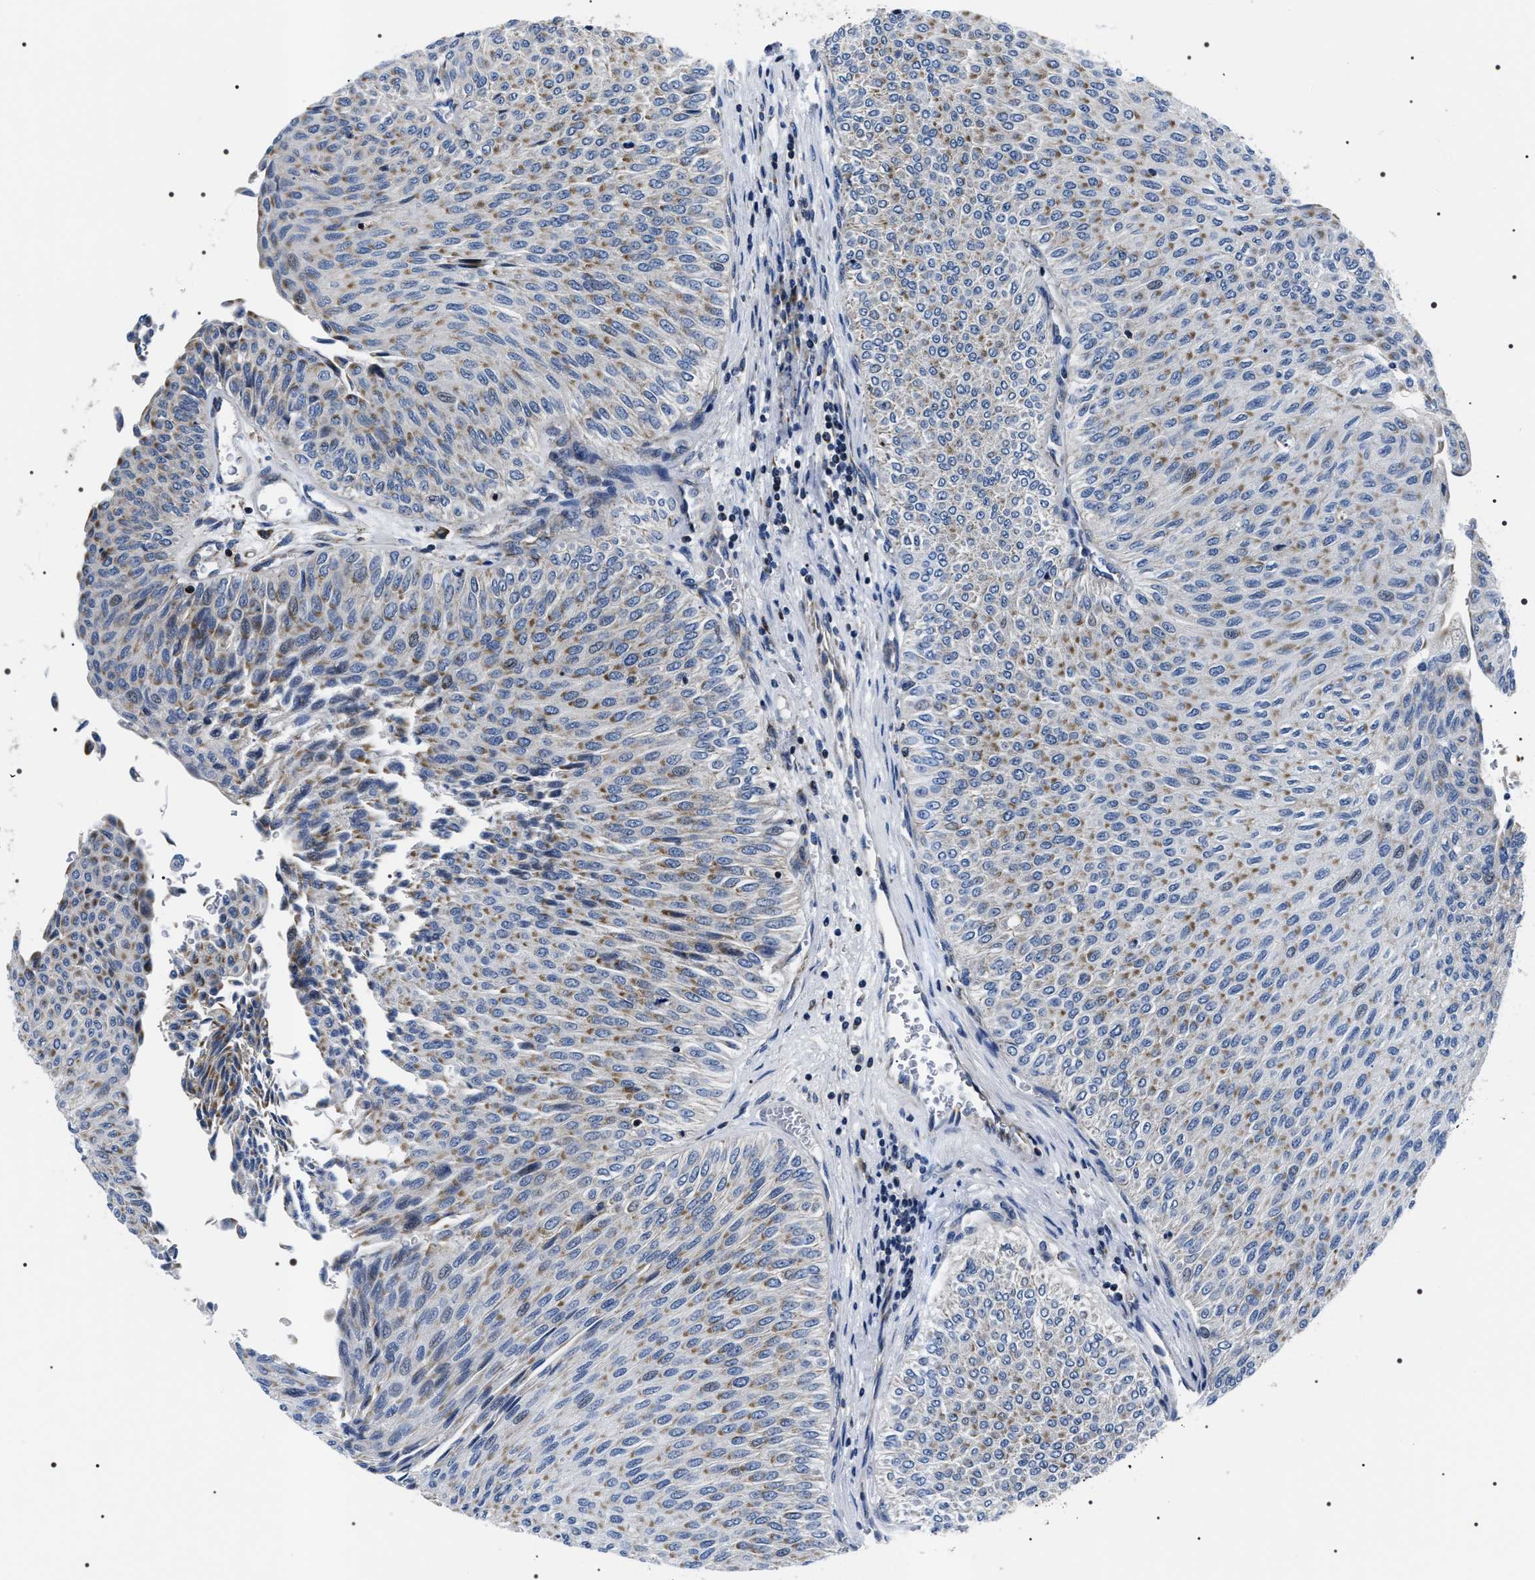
{"staining": {"intensity": "weak", "quantity": ">75%", "location": "cytoplasmic/membranous"}, "tissue": "urothelial cancer", "cell_type": "Tumor cells", "image_type": "cancer", "snomed": [{"axis": "morphology", "description": "Urothelial carcinoma, Low grade"}, {"axis": "topography", "description": "Urinary bladder"}], "caption": "The immunohistochemical stain shows weak cytoplasmic/membranous positivity in tumor cells of urothelial cancer tissue. (Stains: DAB (3,3'-diaminobenzidine) in brown, nuclei in blue, Microscopy: brightfield microscopy at high magnification).", "gene": "NTMT1", "patient": {"sex": "male", "age": 78}}